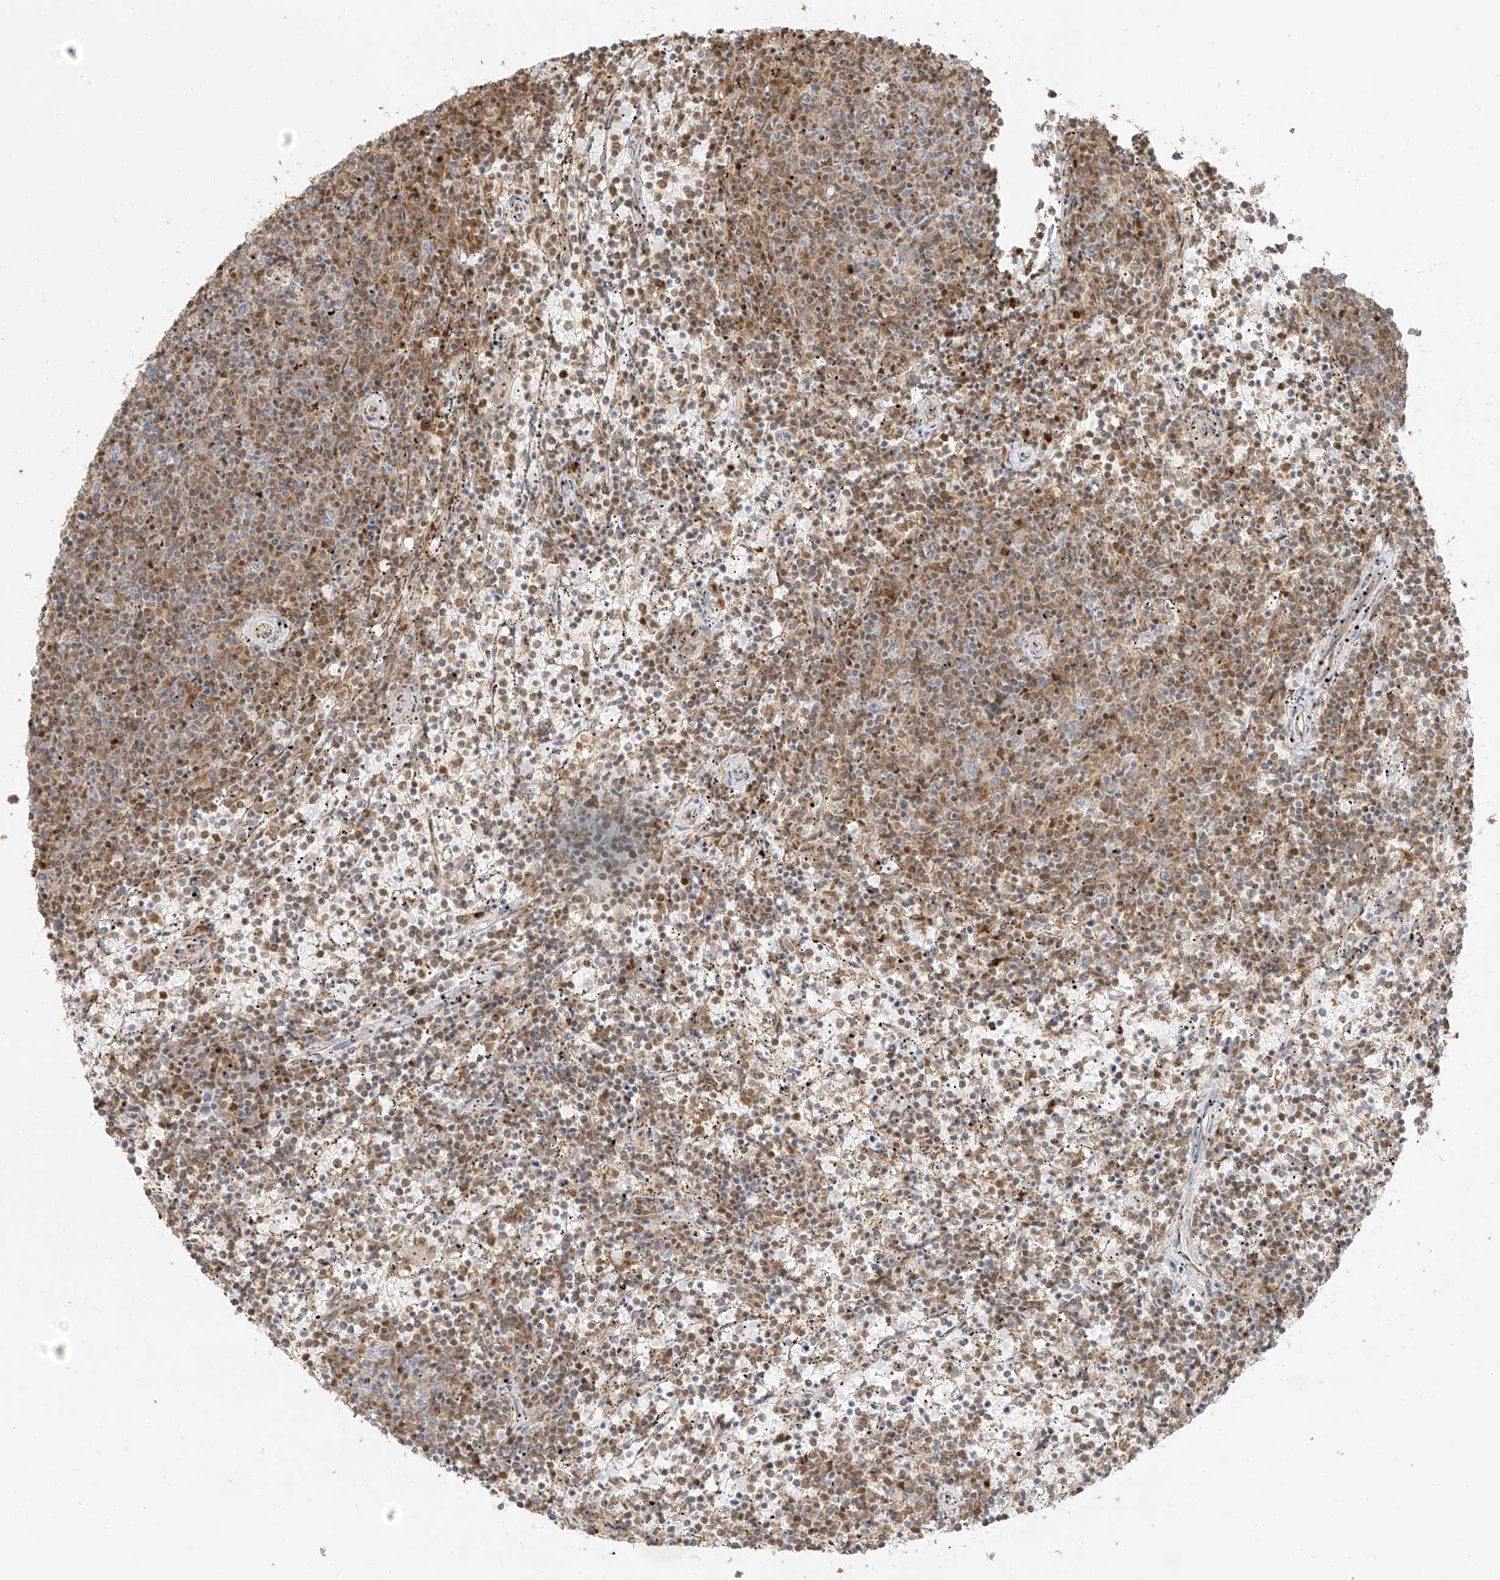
{"staining": {"intensity": "weak", "quantity": "25%-75%", "location": "cytoplasmic/membranous"}, "tissue": "lymphoma", "cell_type": "Tumor cells", "image_type": "cancer", "snomed": [{"axis": "morphology", "description": "Malignant lymphoma, non-Hodgkin's type, Low grade"}, {"axis": "topography", "description": "Spleen"}], "caption": "Human malignant lymphoma, non-Hodgkin's type (low-grade) stained with a protein marker demonstrates weak staining in tumor cells.", "gene": "SNX9", "patient": {"sex": "female", "age": 50}}